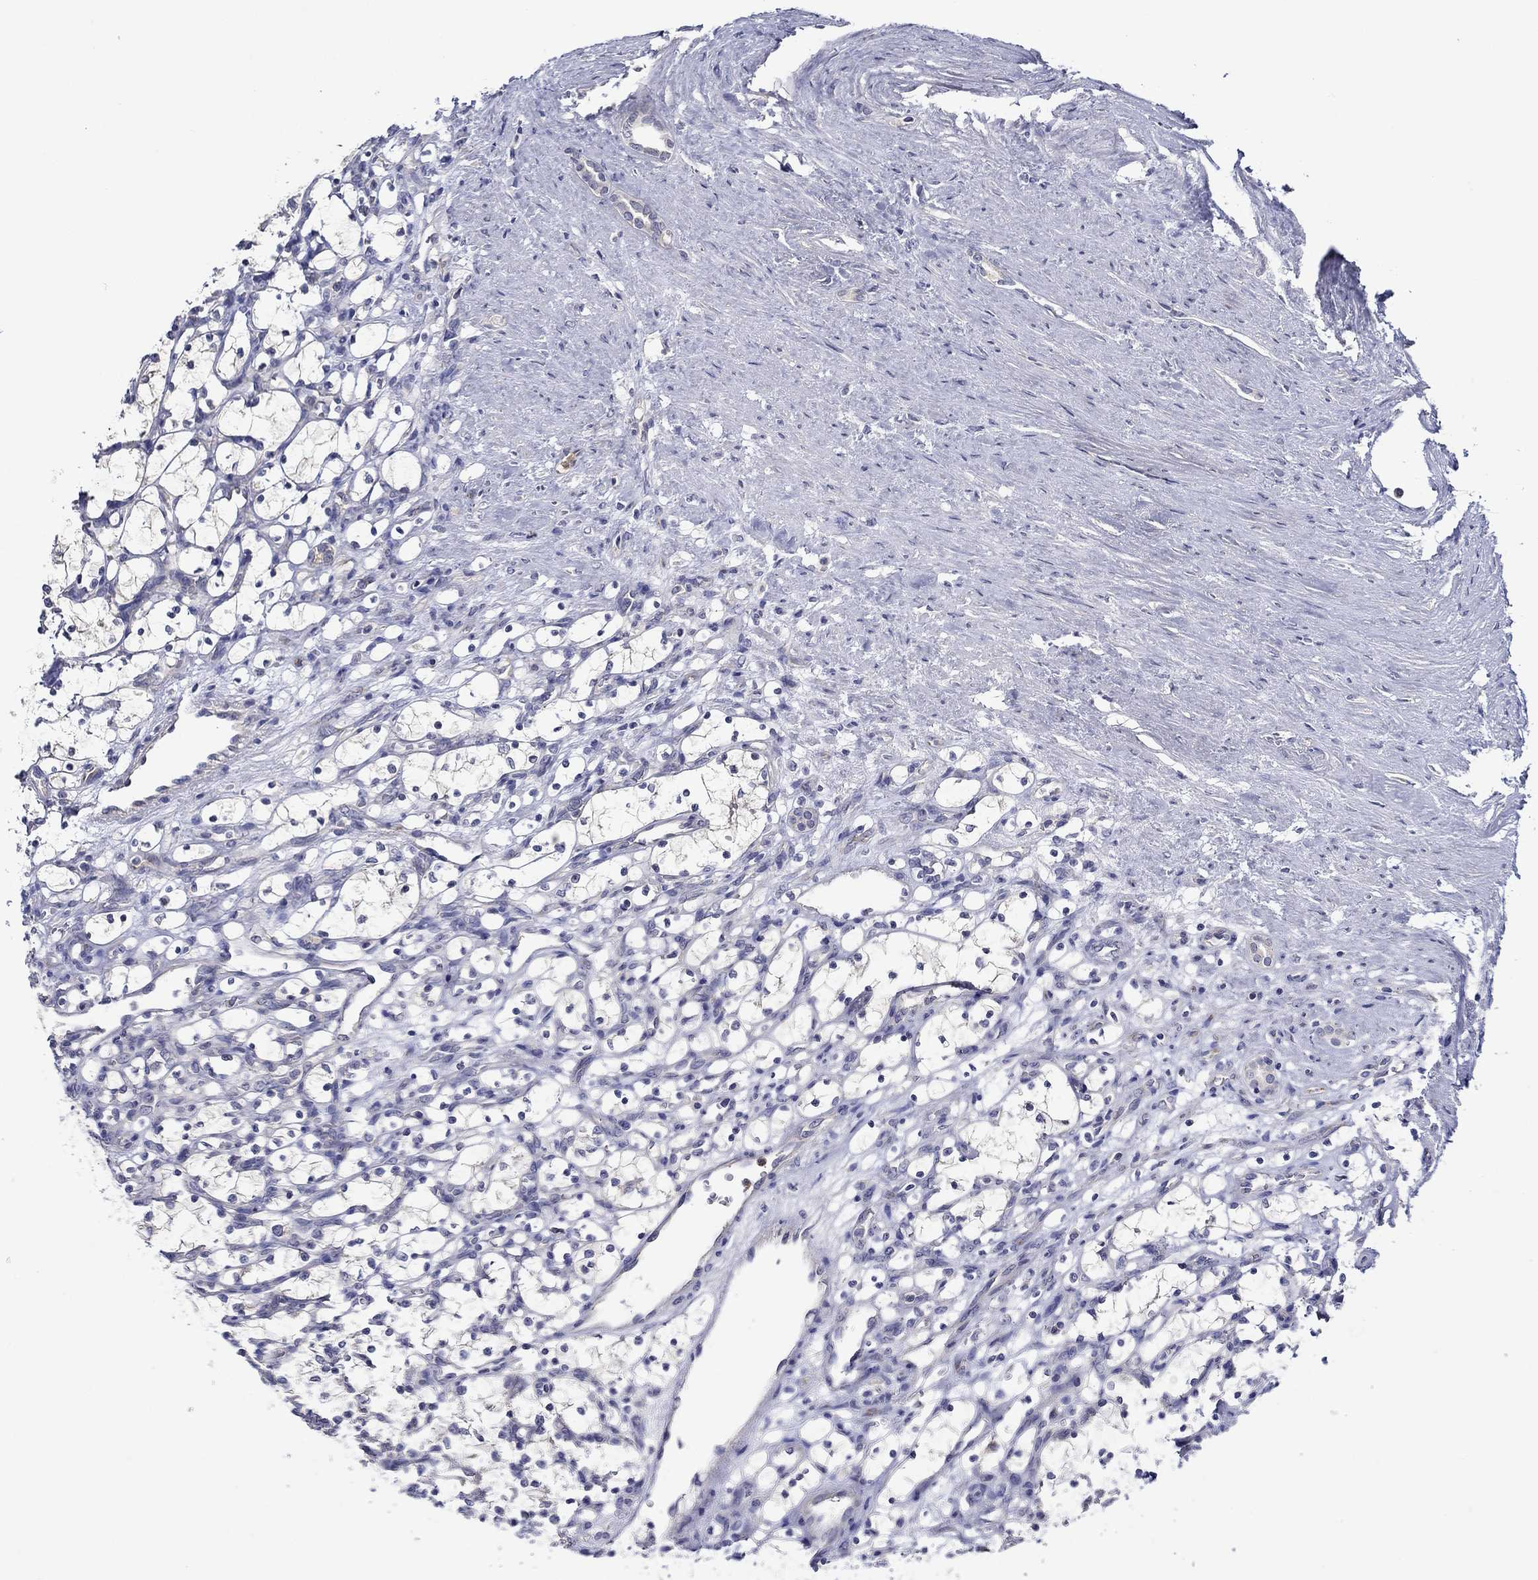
{"staining": {"intensity": "negative", "quantity": "none", "location": "none"}, "tissue": "renal cancer", "cell_type": "Tumor cells", "image_type": "cancer", "snomed": [{"axis": "morphology", "description": "Adenocarcinoma, NOS"}, {"axis": "topography", "description": "Kidney"}], "caption": "DAB immunohistochemical staining of human adenocarcinoma (renal) reveals no significant positivity in tumor cells.", "gene": "CHIT1", "patient": {"sex": "female", "age": 69}}